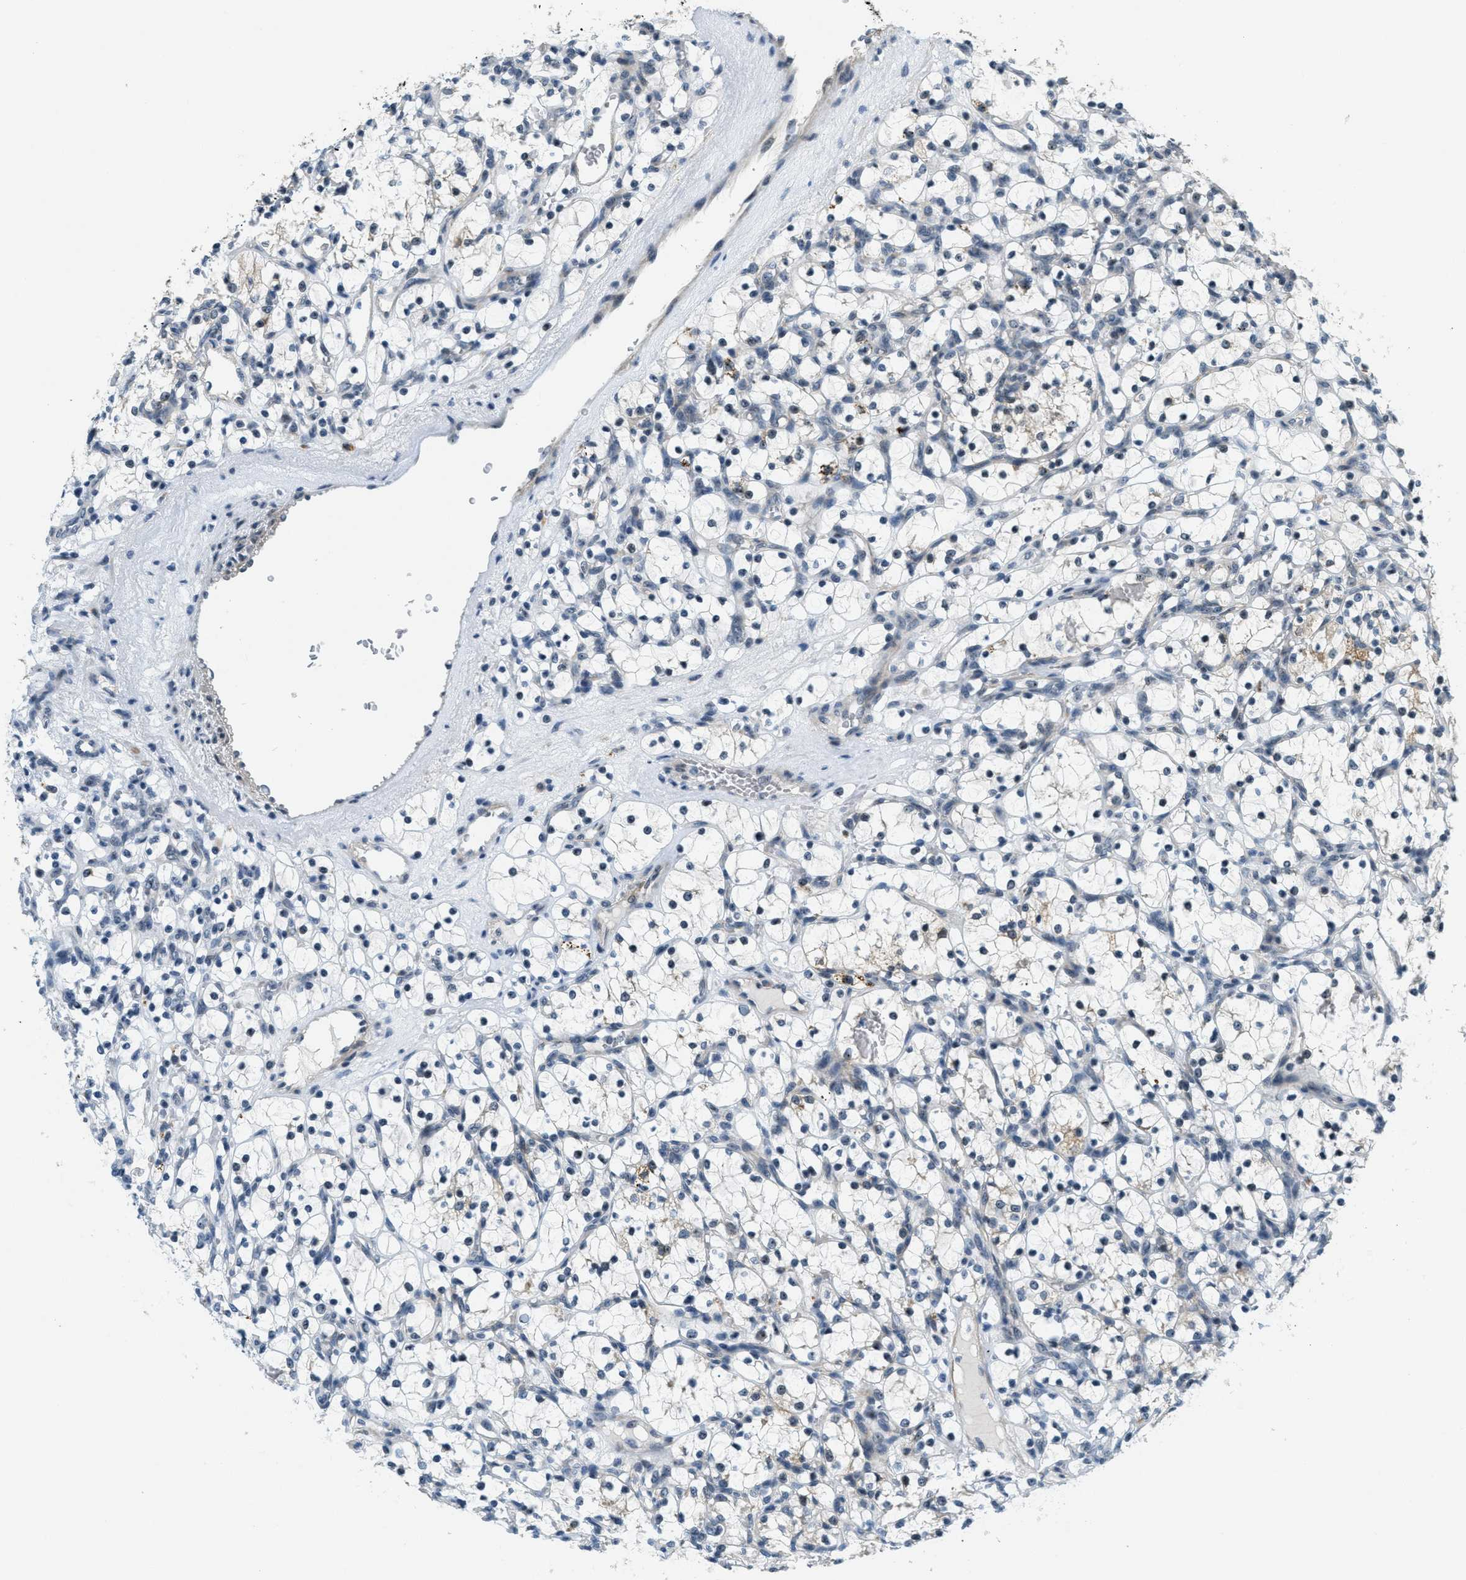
{"staining": {"intensity": "negative", "quantity": "none", "location": "none"}, "tissue": "renal cancer", "cell_type": "Tumor cells", "image_type": "cancer", "snomed": [{"axis": "morphology", "description": "Adenocarcinoma, NOS"}, {"axis": "topography", "description": "Kidney"}], "caption": "Renal cancer (adenocarcinoma) stained for a protein using immunohistochemistry (IHC) demonstrates no staining tumor cells.", "gene": "DDX47", "patient": {"sex": "female", "age": 69}}